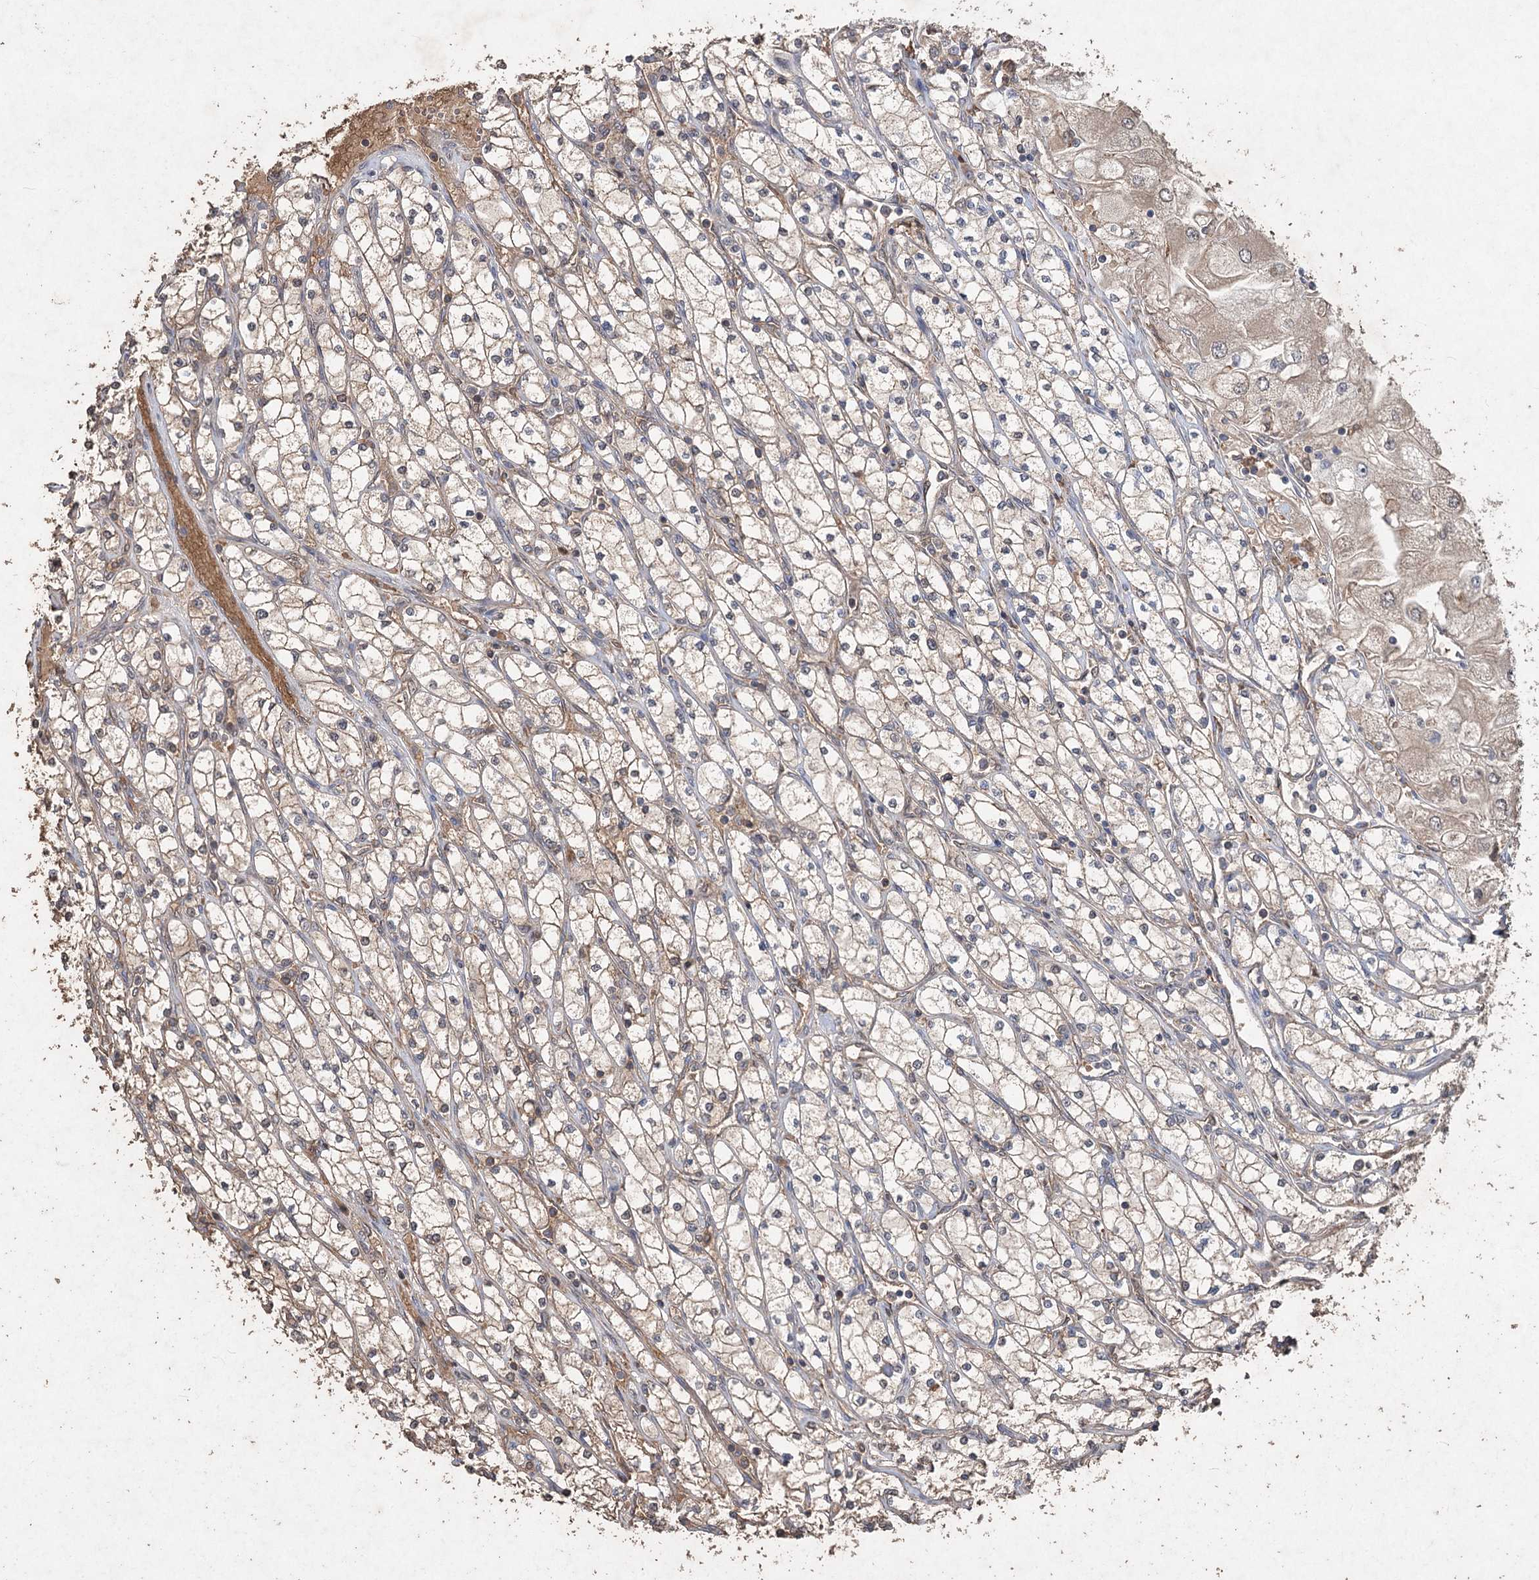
{"staining": {"intensity": "weak", "quantity": "25%-75%", "location": "cytoplasmic/membranous"}, "tissue": "renal cancer", "cell_type": "Tumor cells", "image_type": "cancer", "snomed": [{"axis": "morphology", "description": "Adenocarcinoma, NOS"}, {"axis": "topography", "description": "Kidney"}], "caption": "Tumor cells display weak cytoplasmic/membranous staining in about 25%-75% of cells in renal cancer (adenocarcinoma). The protein is stained brown, and the nuclei are stained in blue (DAB IHC with brightfield microscopy, high magnification).", "gene": "FBXO7", "patient": {"sex": "male", "age": 80}}